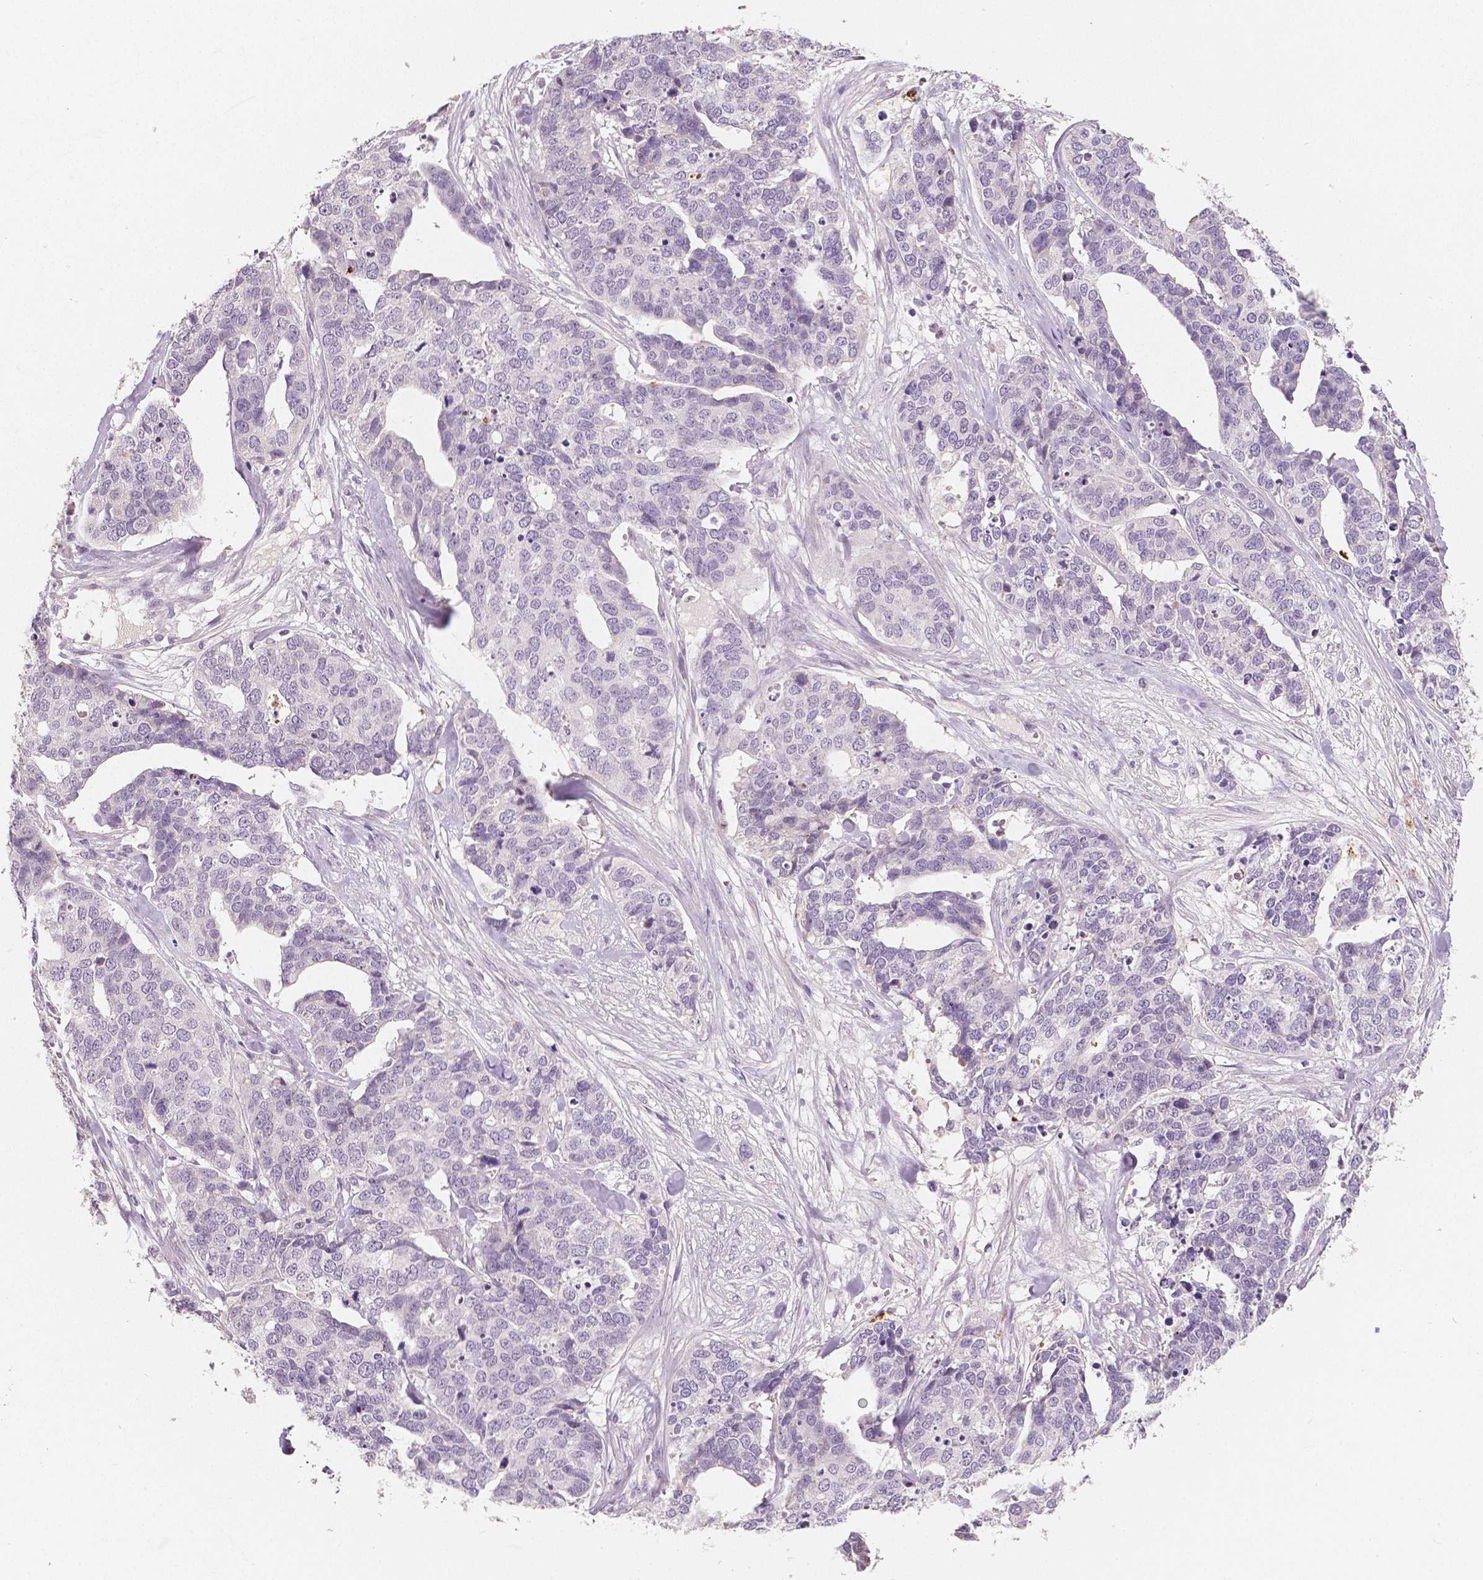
{"staining": {"intensity": "negative", "quantity": "none", "location": "none"}, "tissue": "ovarian cancer", "cell_type": "Tumor cells", "image_type": "cancer", "snomed": [{"axis": "morphology", "description": "Carcinoma, endometroid"}, {"axis": "topography", "description": "Ovary"}], "caption": "The micrograph displays no significant expression in tumor cells of ovarian cancer (endometroid carcinoma).", "gene": "APOA4", "patient": {"sex": "female", "age": 65}}